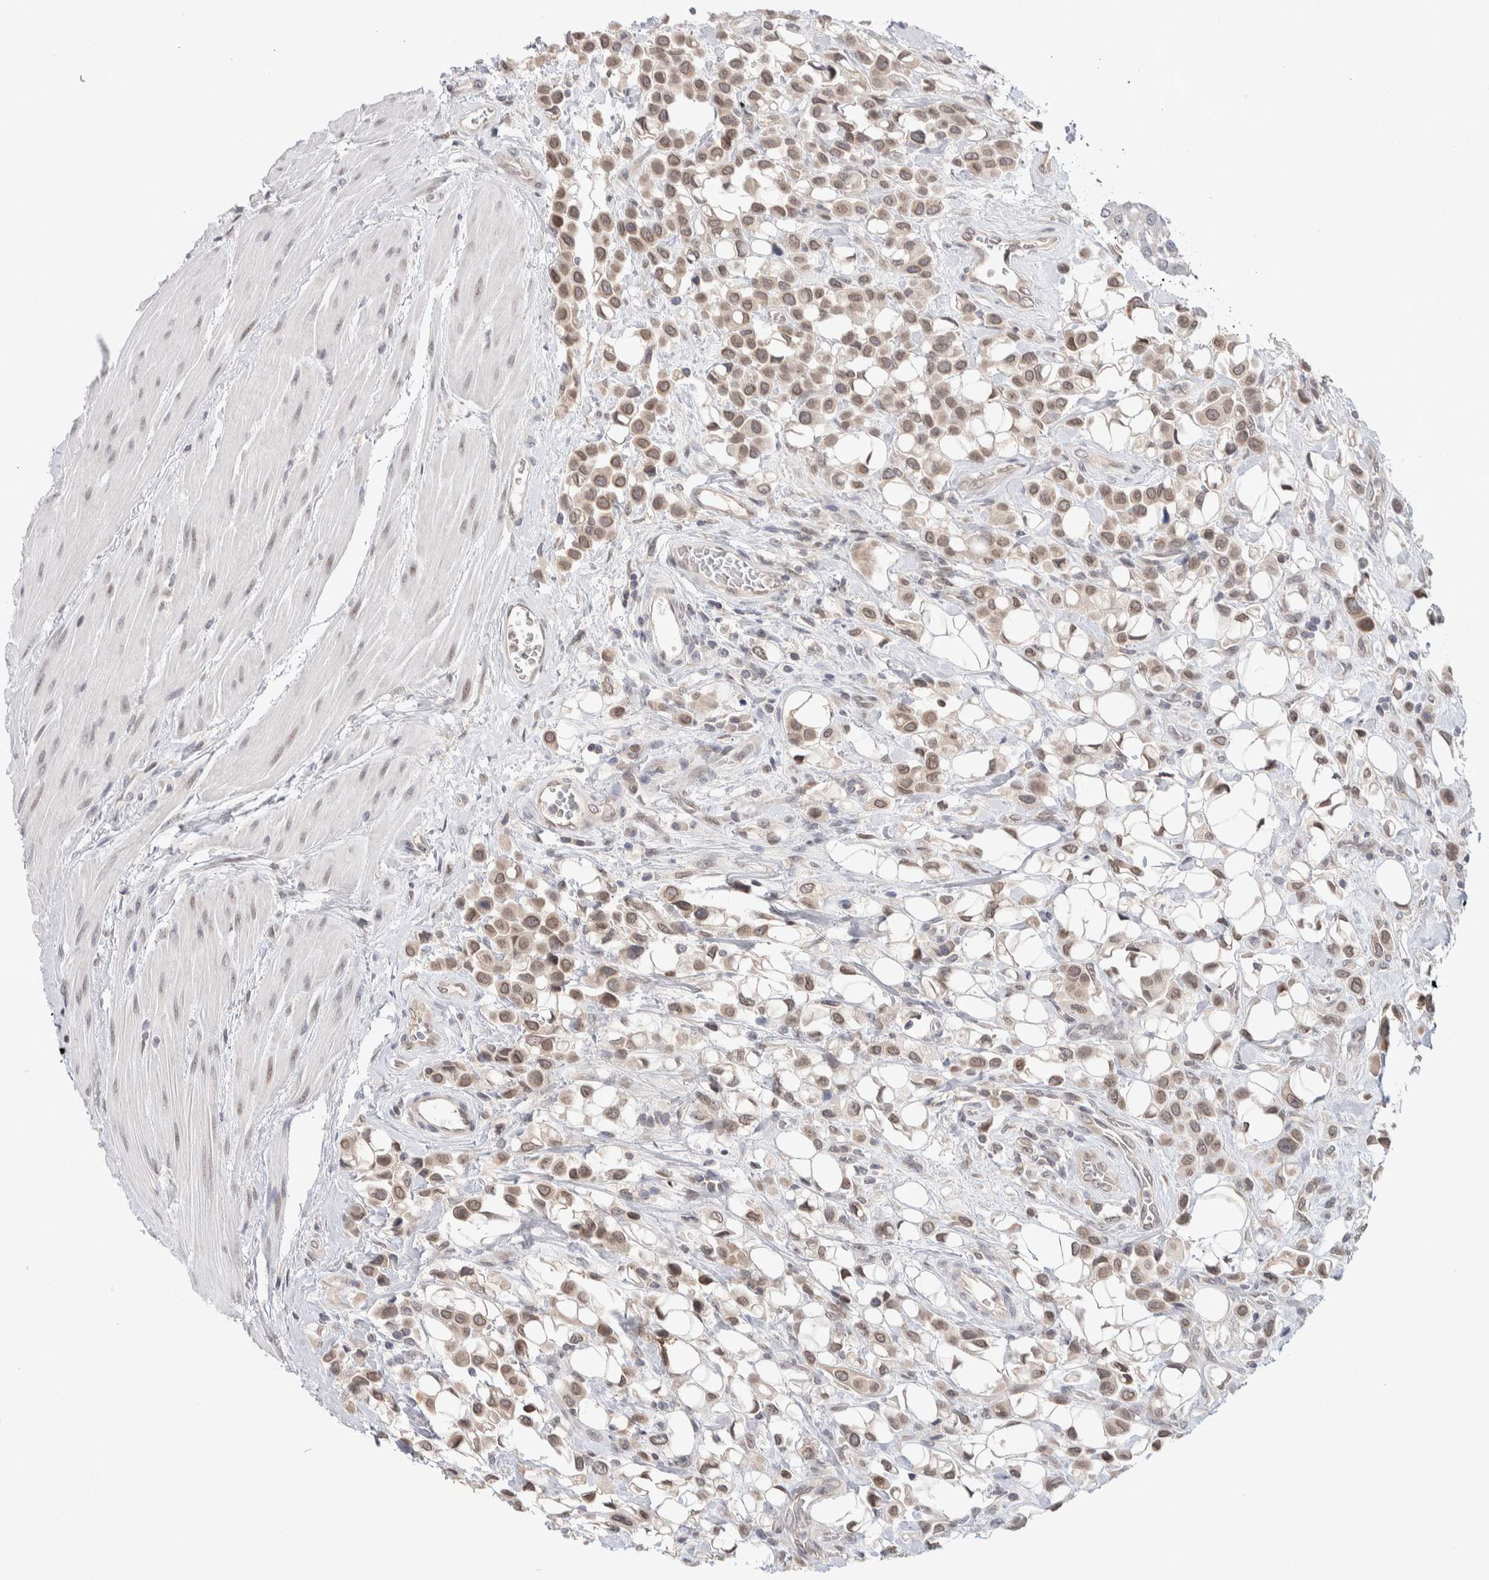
{"staining": {"intensity": "weak", "quantity": ">75%", "location": "cytoplasmic/membranous,nuclear"}, "tissue": "urothelial cancer", "cell_type": "Tumor cells", "image_type": "cancer", "snomed": [{"axis": "morphology", "description": "Urothelial carcinoma, High grade"}, {"axis": "topography", "description": "Urinary bladder"}], "caption": "IHC (DAB) staining of human urothelial carcinoma (high-grade) shows weak cytoplasmic/membranous and nuclear protein positivity in about >75% of tumor cells.", "gene": "CRAT", "patient": {"sex": "male", "age": 50}}